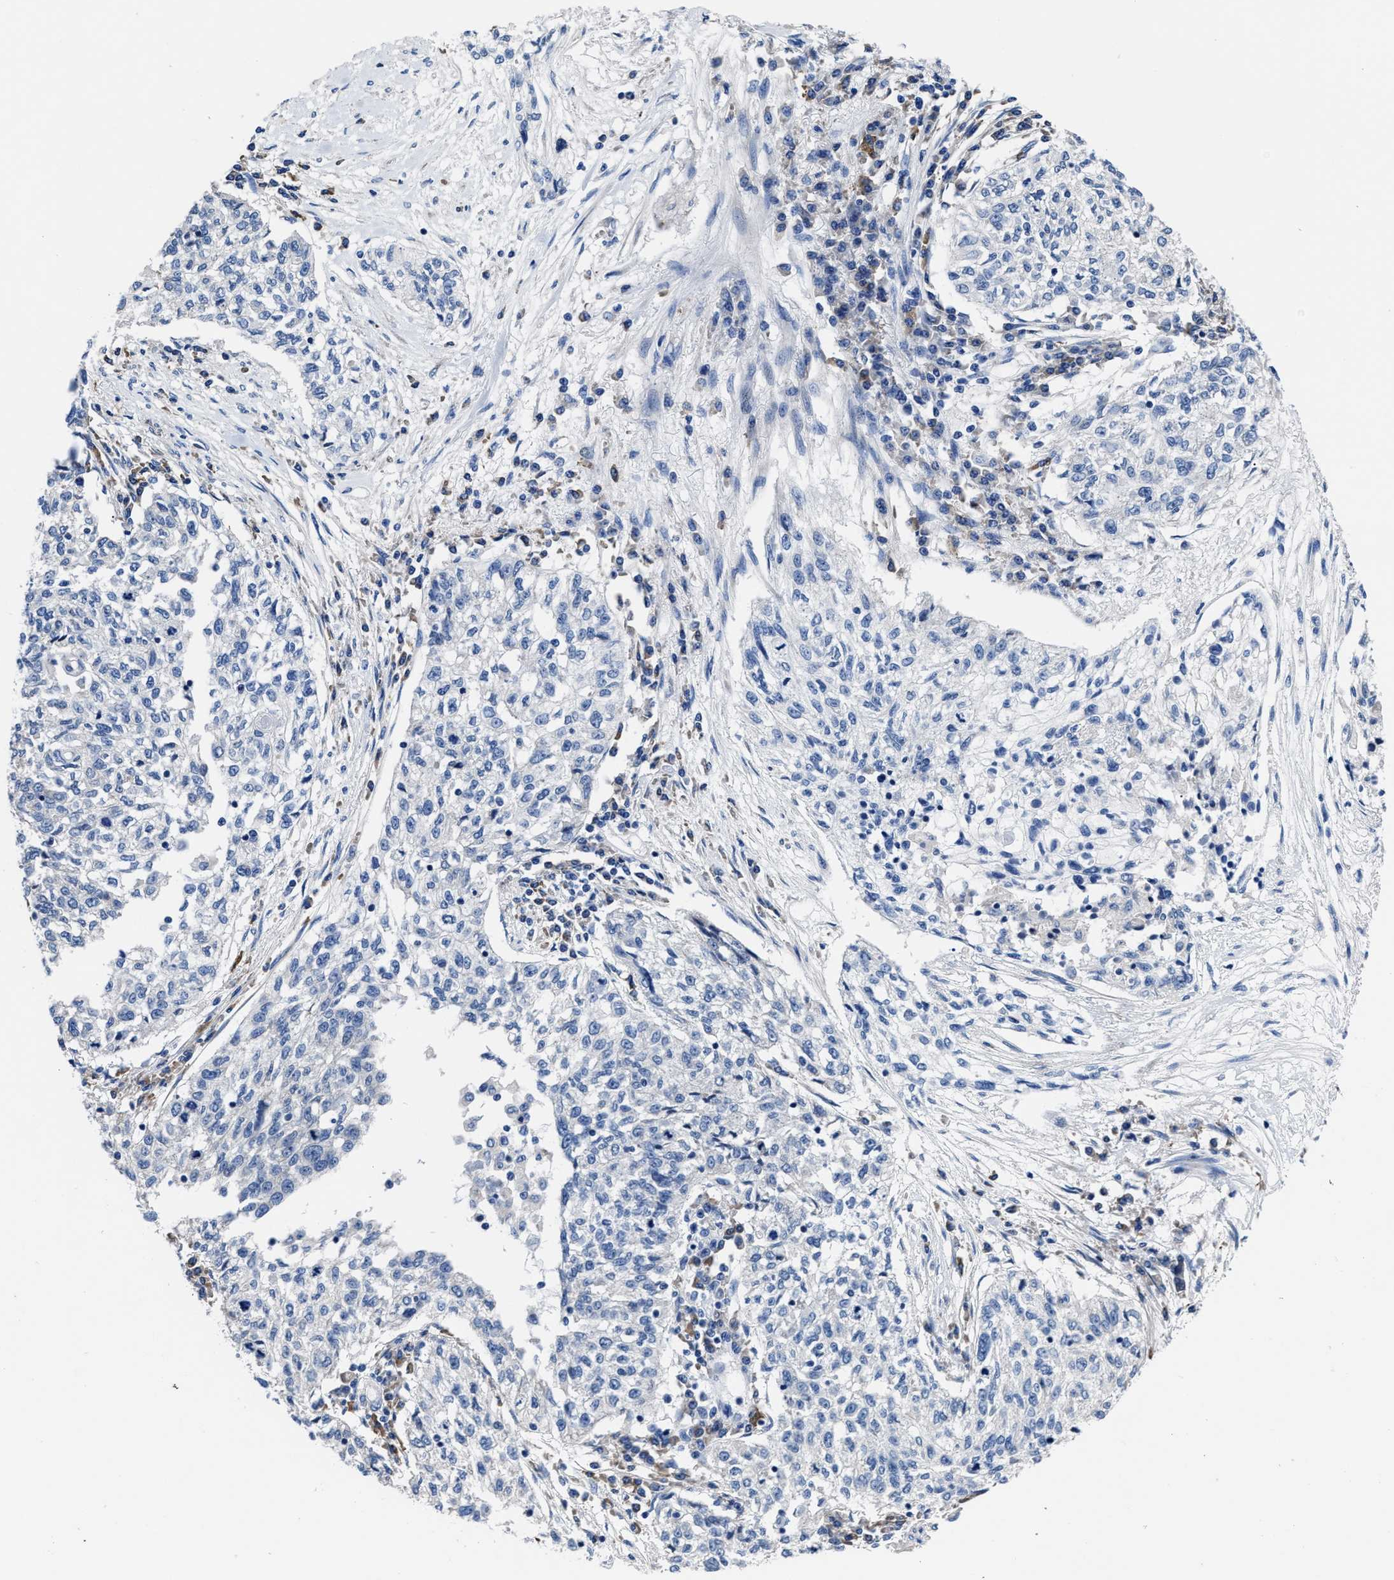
{"staining": {"intensity": "negative", "quantity": "none", "location": "none"}, "tissue": "cervical cancer", "cell_type": "Tumor cells", "image_type": "cancer", "snomed": [{"axis": "morphology", "description": "Squamous cell carcinoma, NOS"}, {"axis": "topography", "description": "Cervix"}], "caption": "Protein analysis of squamous cell carcinoma (cervical) reveals no significant expression in tumor cells. Nuclei are stained in blue.", "gene": "SRPK2", "patient": {"sex": "female", "age": 57}}